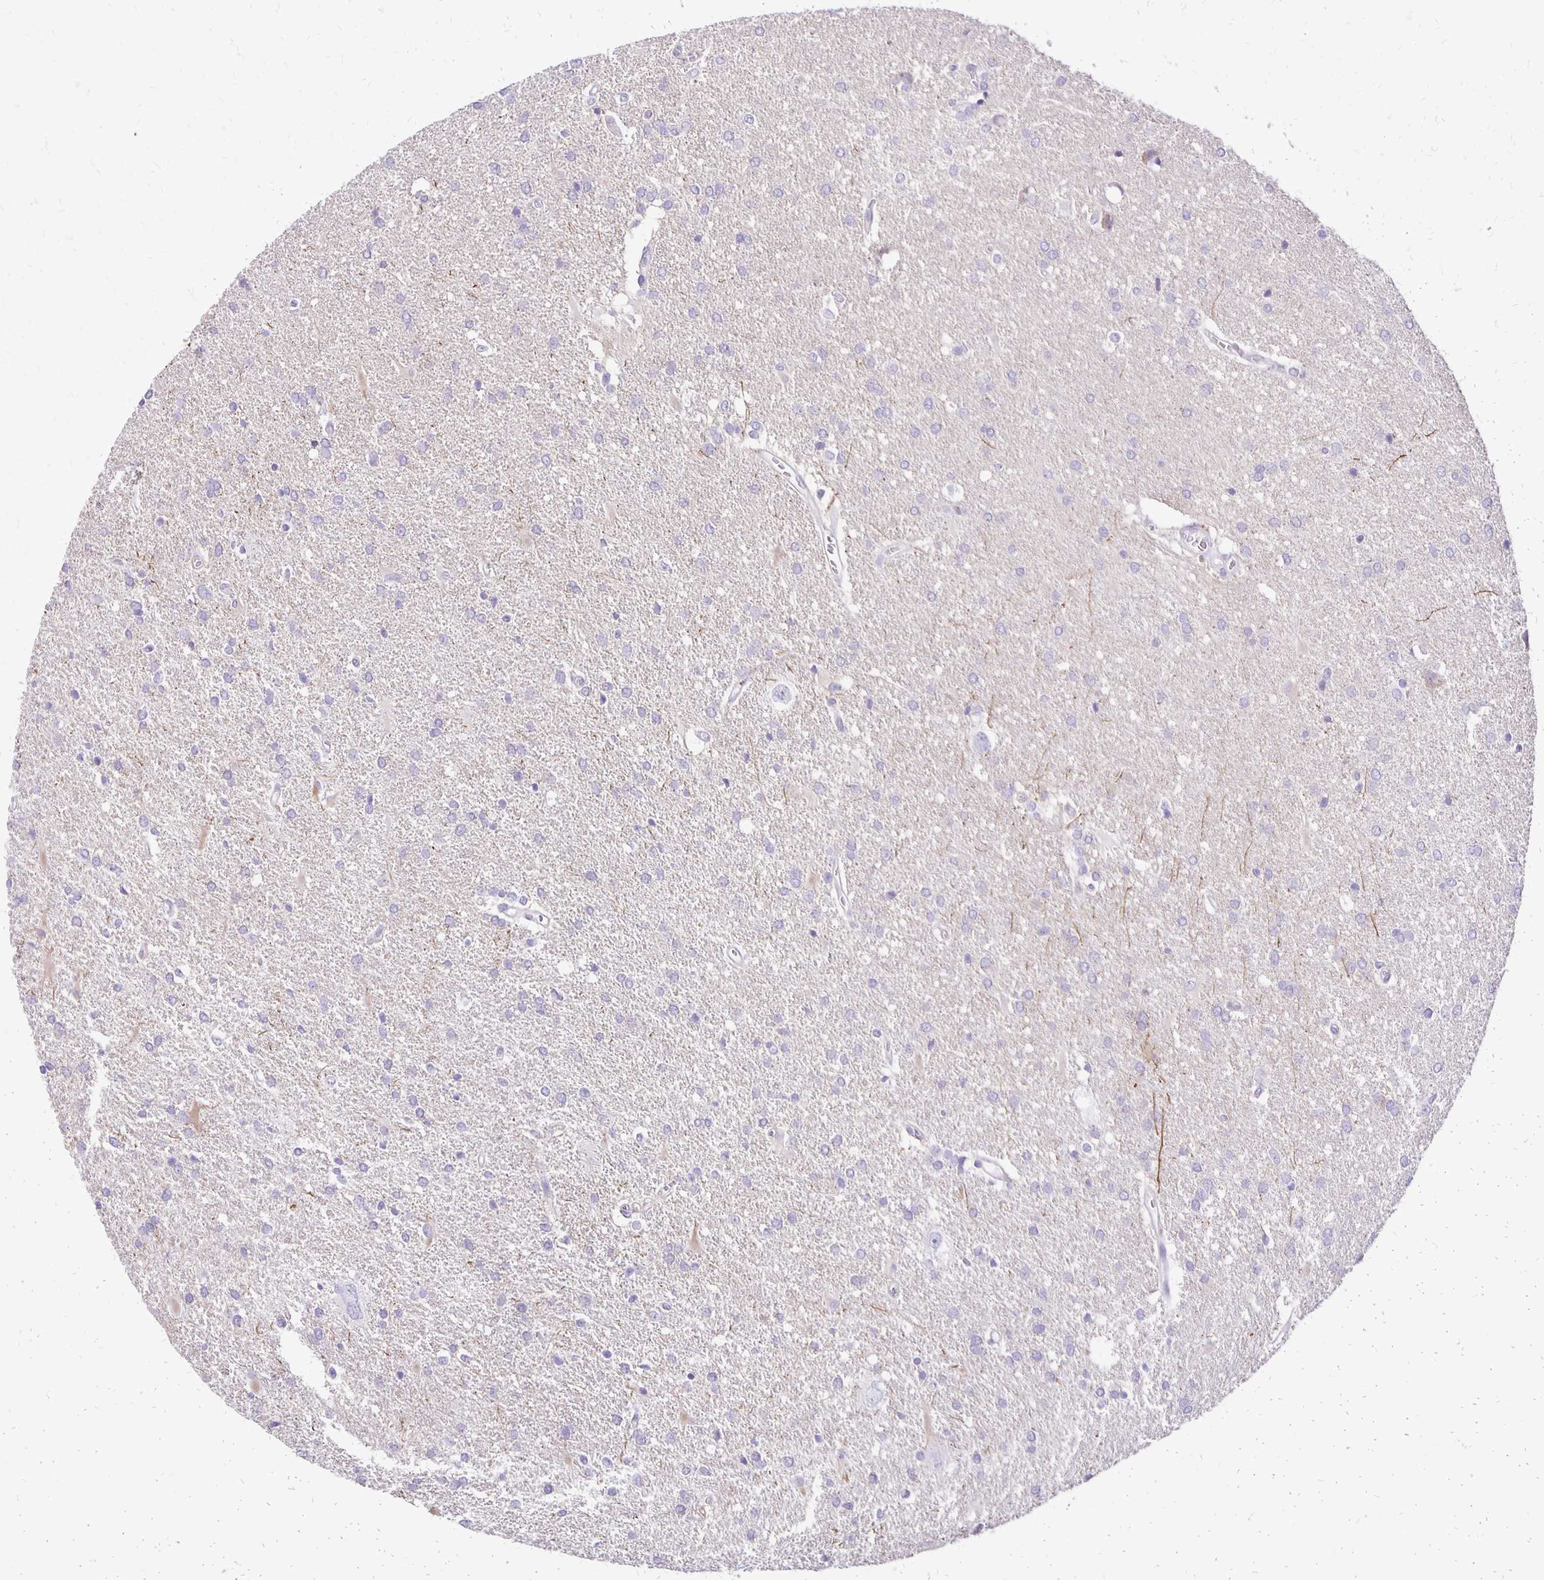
{"staining": {"intensity": "negative", "quantity": "none", "location": "none"}, "tissue": "glioma", "cell_type": "Tumor cells", "image_type": "cancer", "snomed": [{"axis": "morphology", "description": "Glioma, malignant, Low grade"}, {"axis": "topography", "description": "Brain"}], "caption": "This is an IHC histopathology image of human glioma. There is no expression in tumor cells.", "gene": "ANKRD45", "patient": {"sex": "male", "age": 66}}